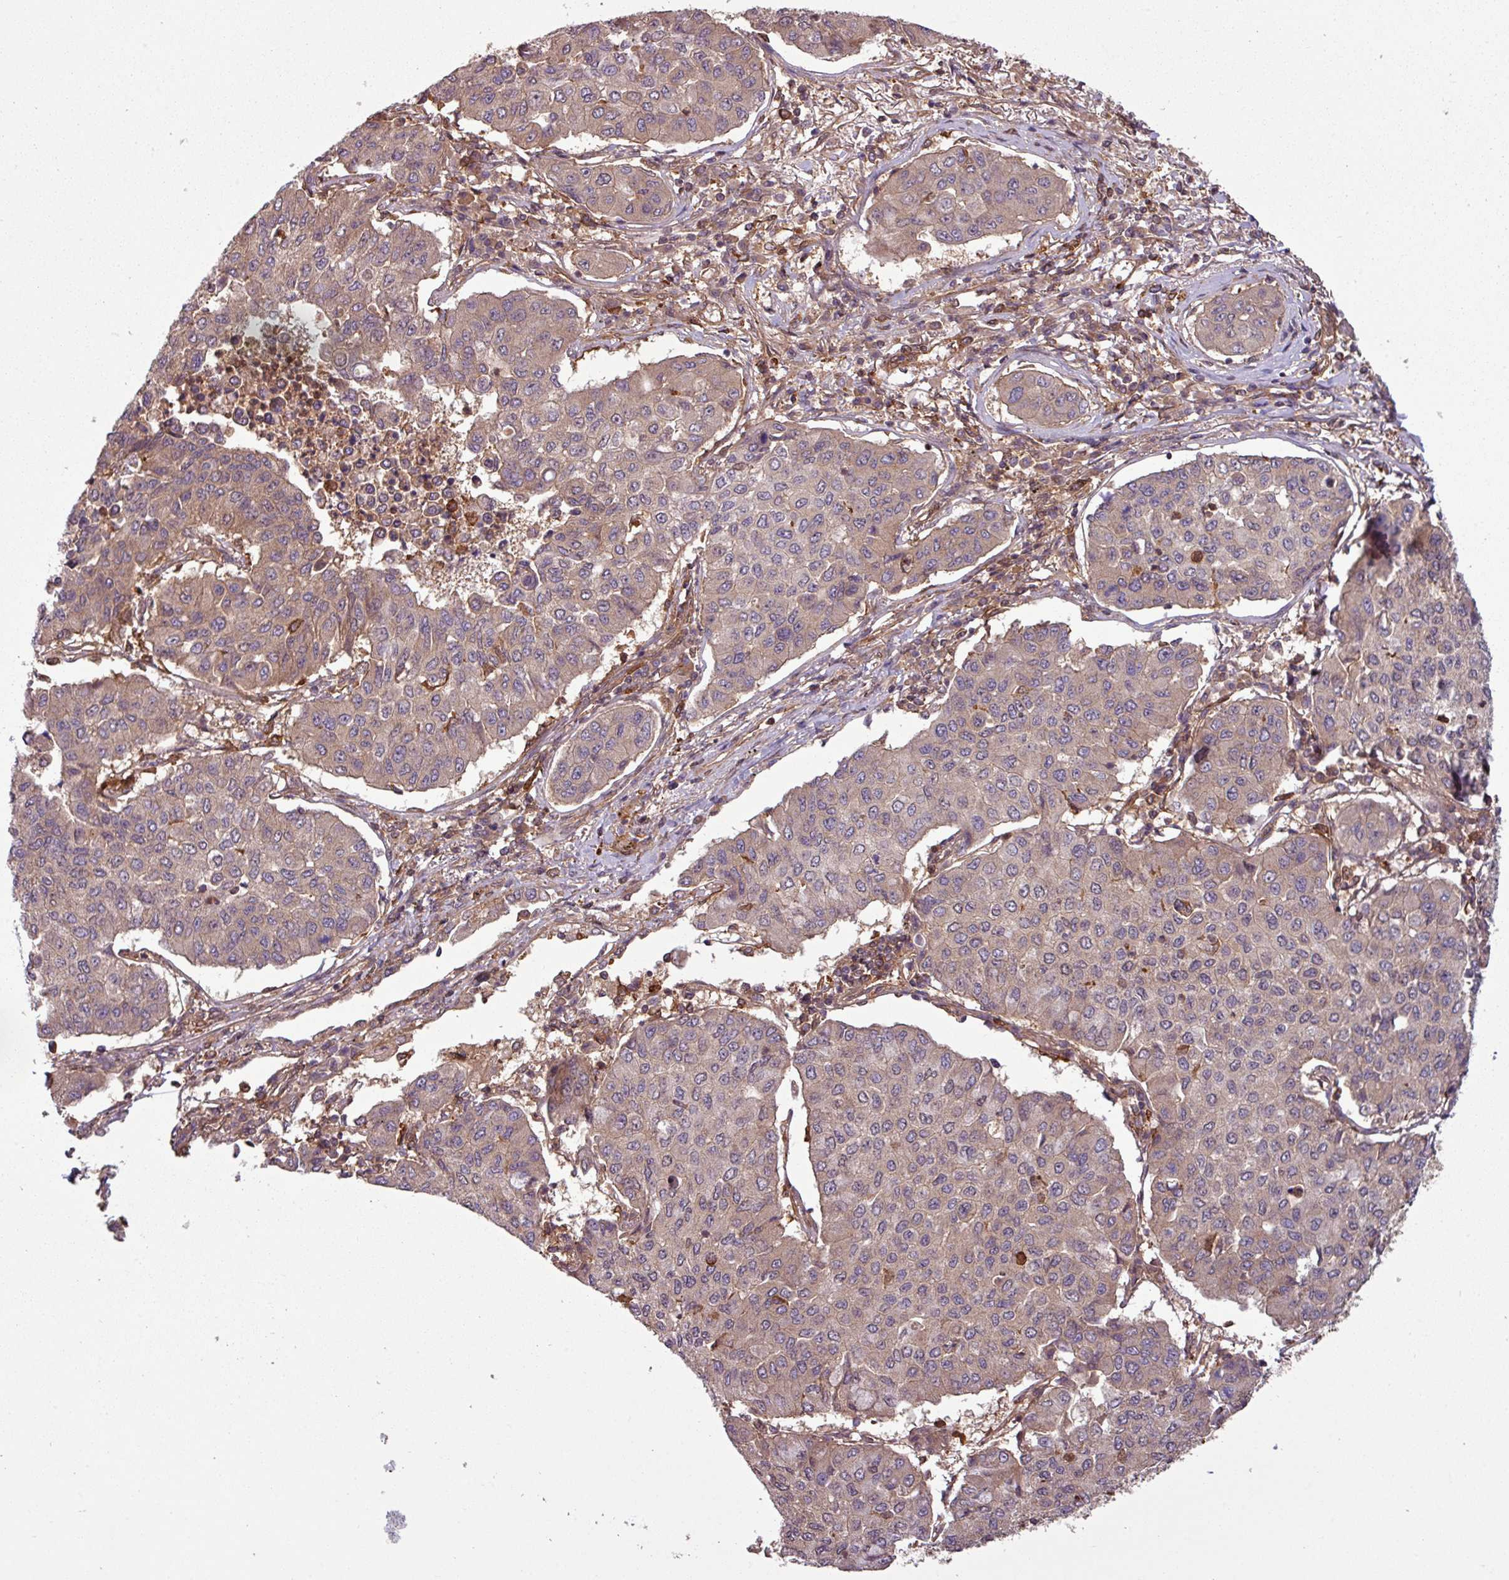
{"staining": {"intensity": "weak", "quantity": "25%-75%", "location": "cytoplasmic/membranous"}, "tissue": "lung cancer", "cell_type": "Tumor cells", "image_type": "cancer", "snomed": [{"axis": "morphology", "description": "Squamous cell carcinoma, NOS"}, {"axis": "topography", "description": "Lung"}], "caption": "Immunohistochemistry photomicrograph of human squamous cell carcinoma (lung) stained for a protein (brown), which shows low levels of weak cytoplasmic/membranous positivity in approximately 25%-75% of tumor cells.", "gene": "SH3BGRL", "patient": {"sex": "male", "age": 74}}